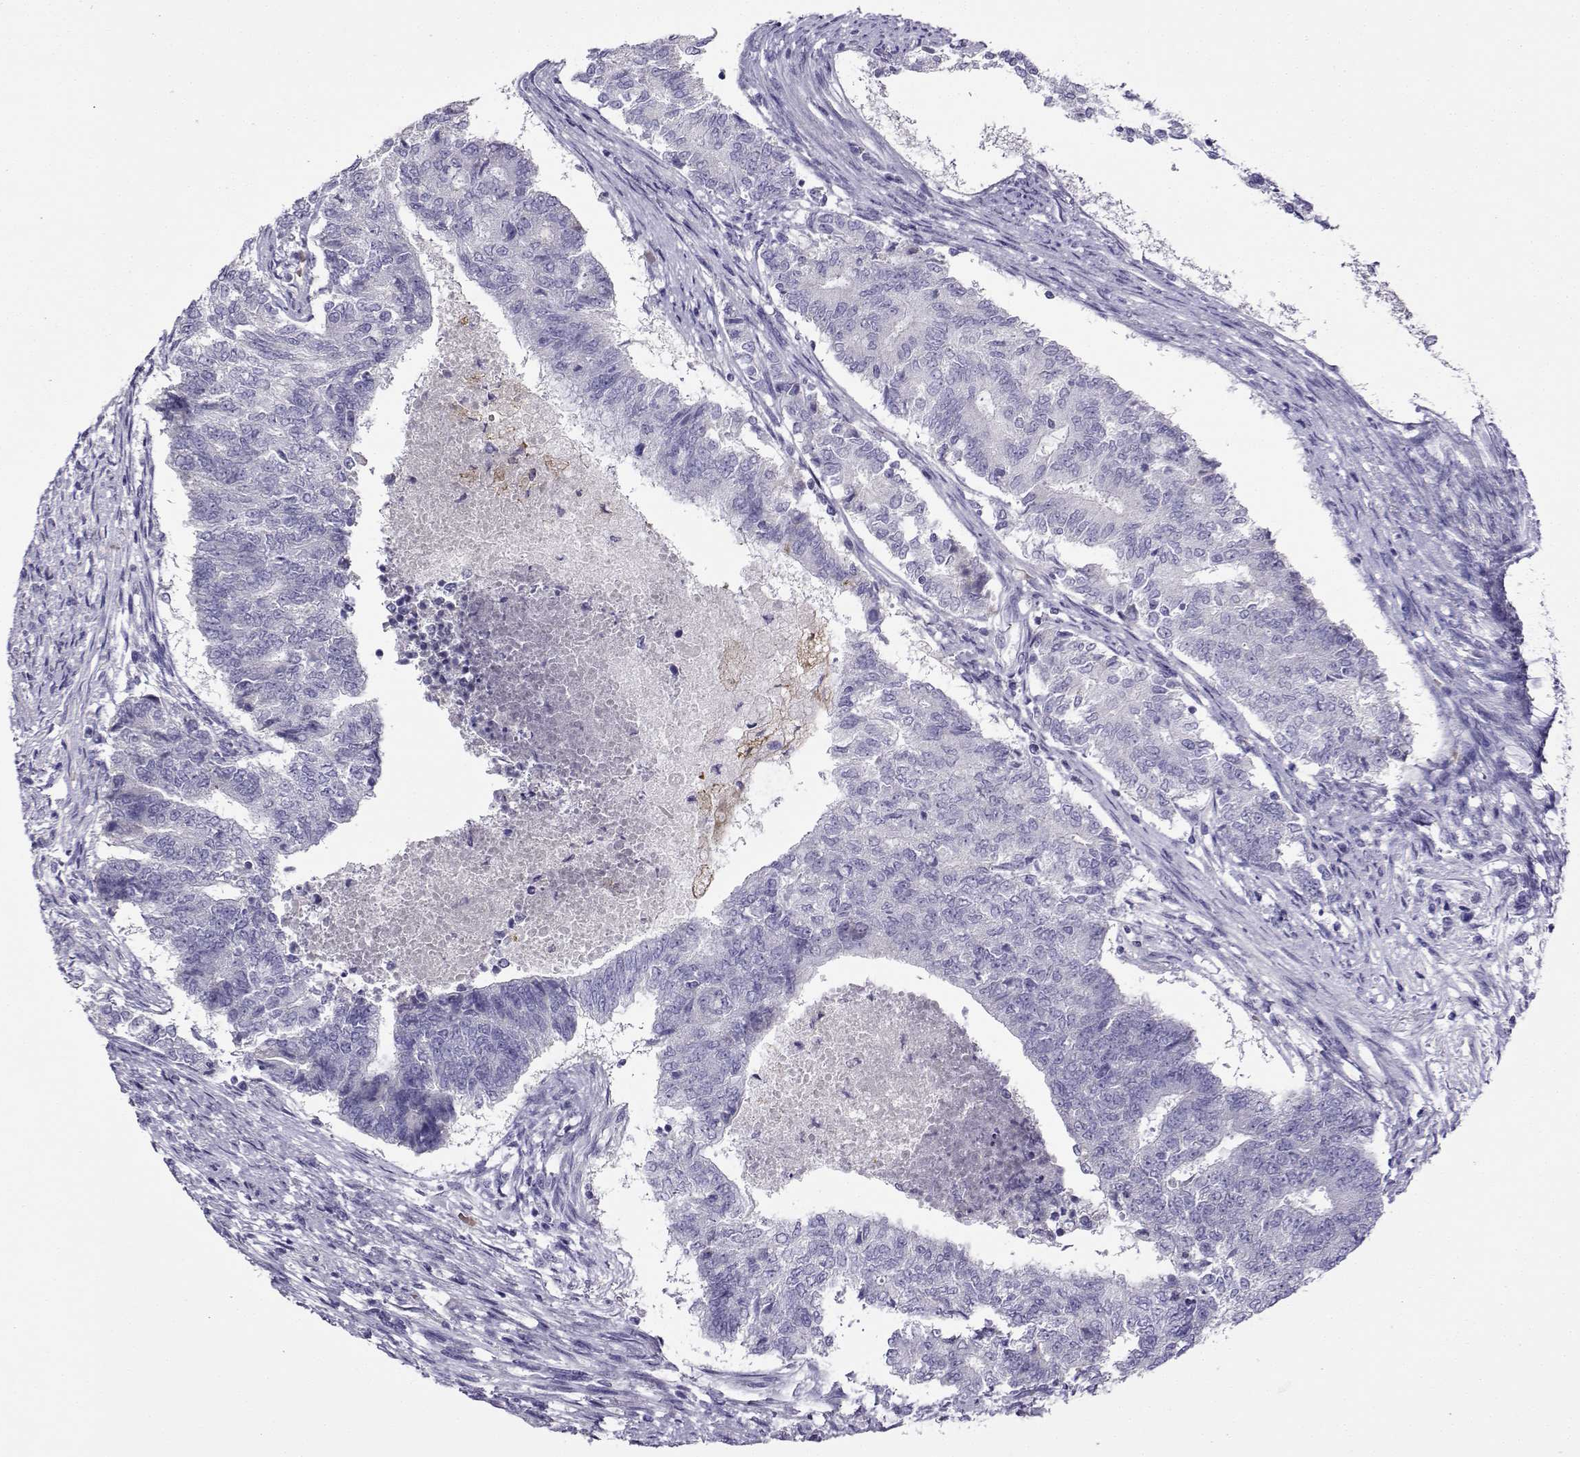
{"staining": {"intensity": "negative", "quantity": "none", "location": "none"}, "tissue": "endometrial cancer", "cell_type": "Tumor cells", "image_type": "cancer", "snomed": [{"axis": "morphology", "description": "Adenocarcinoma, NOS"}, {"axis": "topography", "description": "Endometrium"}], "caption": "Immunohistochemistry (IHC) of endometrial cancer (adenocarcinoma) displays no staining in tumor cells.", "gene": "LINGO1", "patient": {"sex": "female", "age": 65}}